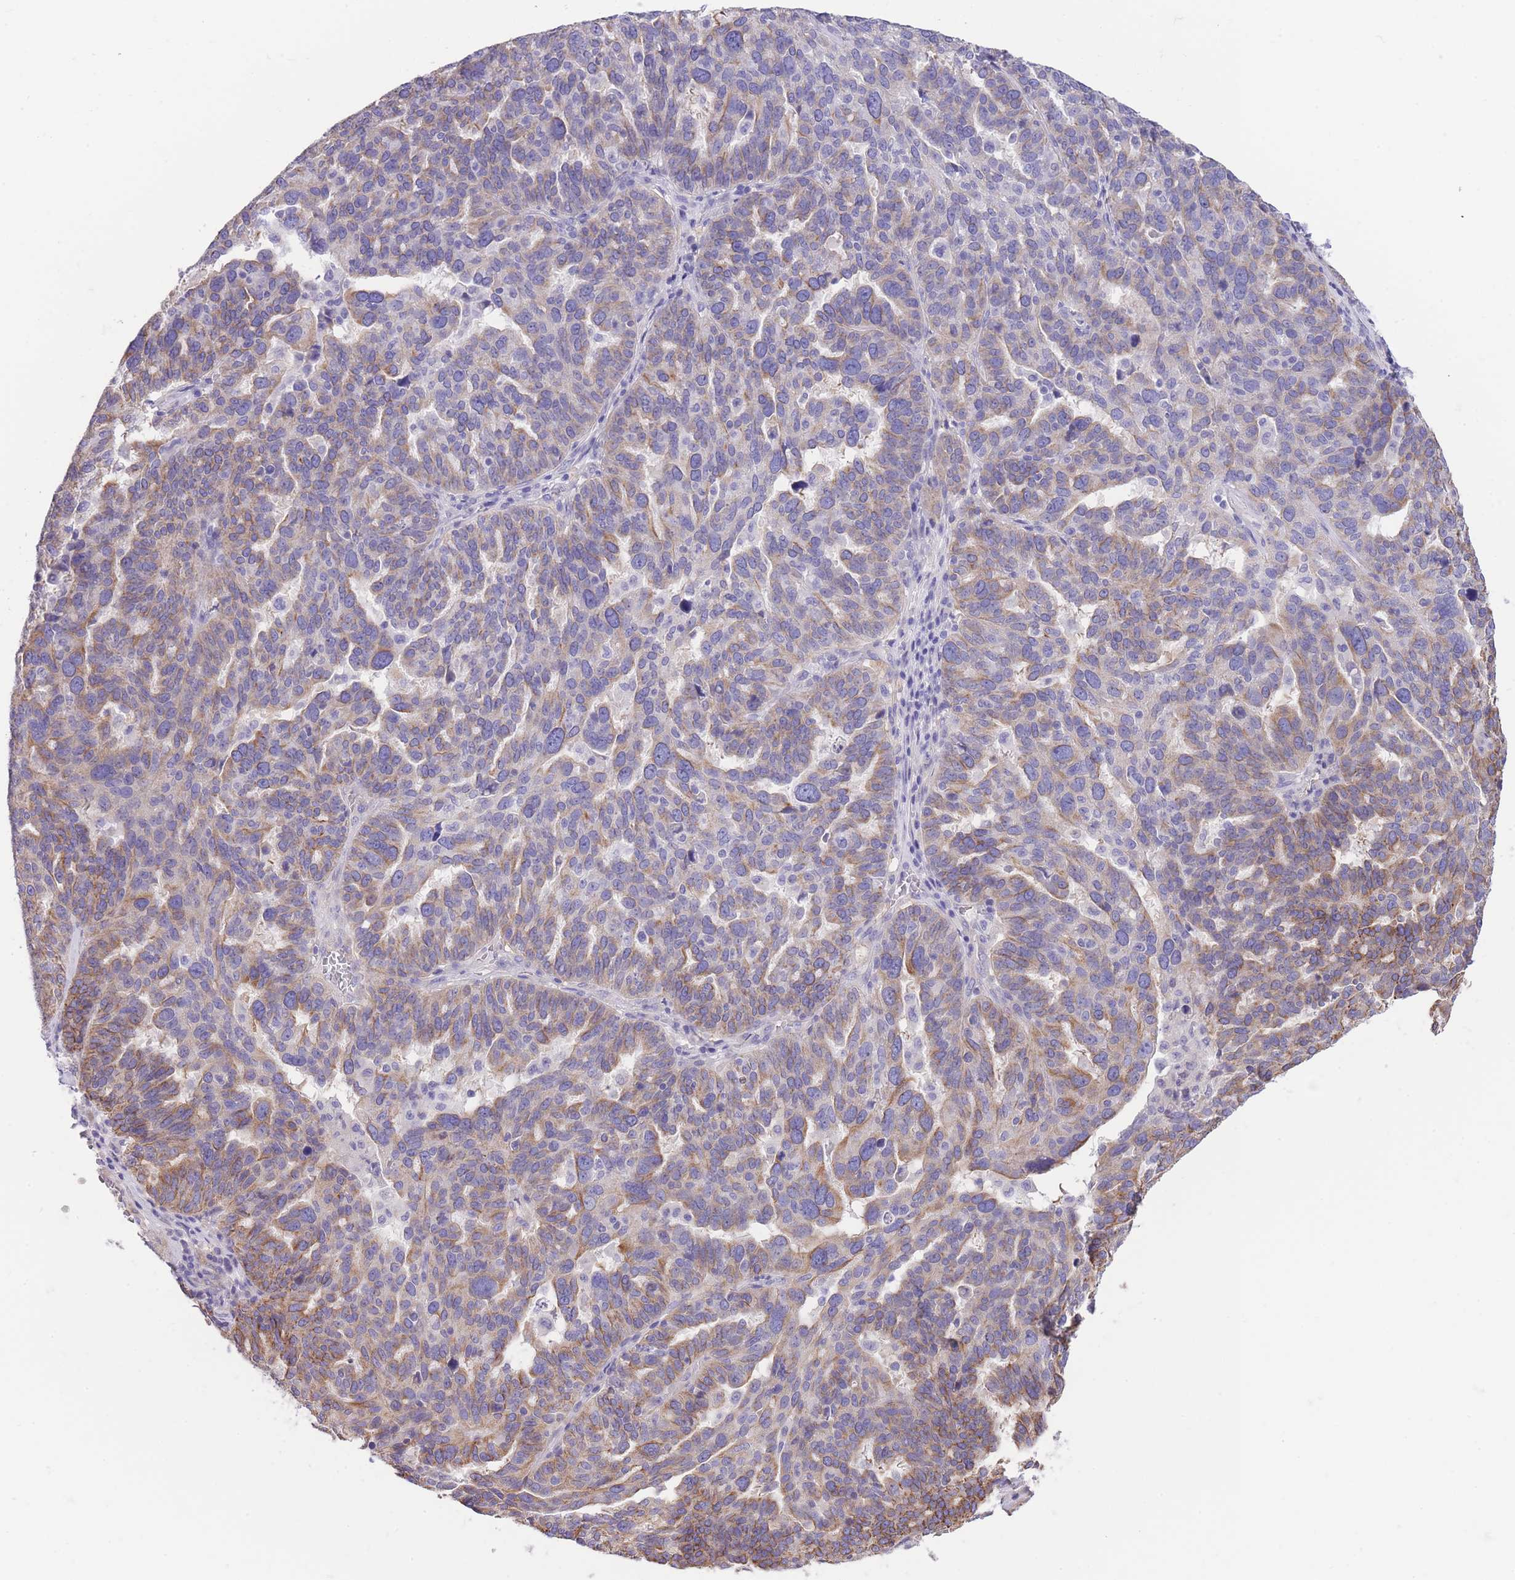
{"staining": {"intensity": "moderate", "quantity": "25%-75%", "location": "cytoplasmic/membranous"}, "tissue": "ovarian cancer", "cell_type": "Tumor cells", "image_type": "cancer", "snomed": [{"axis": "morphology", "description": "Cystadenocarcinoma, serous, NOS"}, {"axis": "topography", "description": "Ovary"}], "caption": "Moderate cytoplasmic/membranous expression is seen in approximately 25%-75% of tumor cells in ovarian cancer (serous cystadenocarcinoma). (Stains: DAB in brown, nuclei in blue, Microscopy: brightfield microscopy at high magnification).", "gene": "RHOU", "patient": {"sex": "female", "age": 59}}